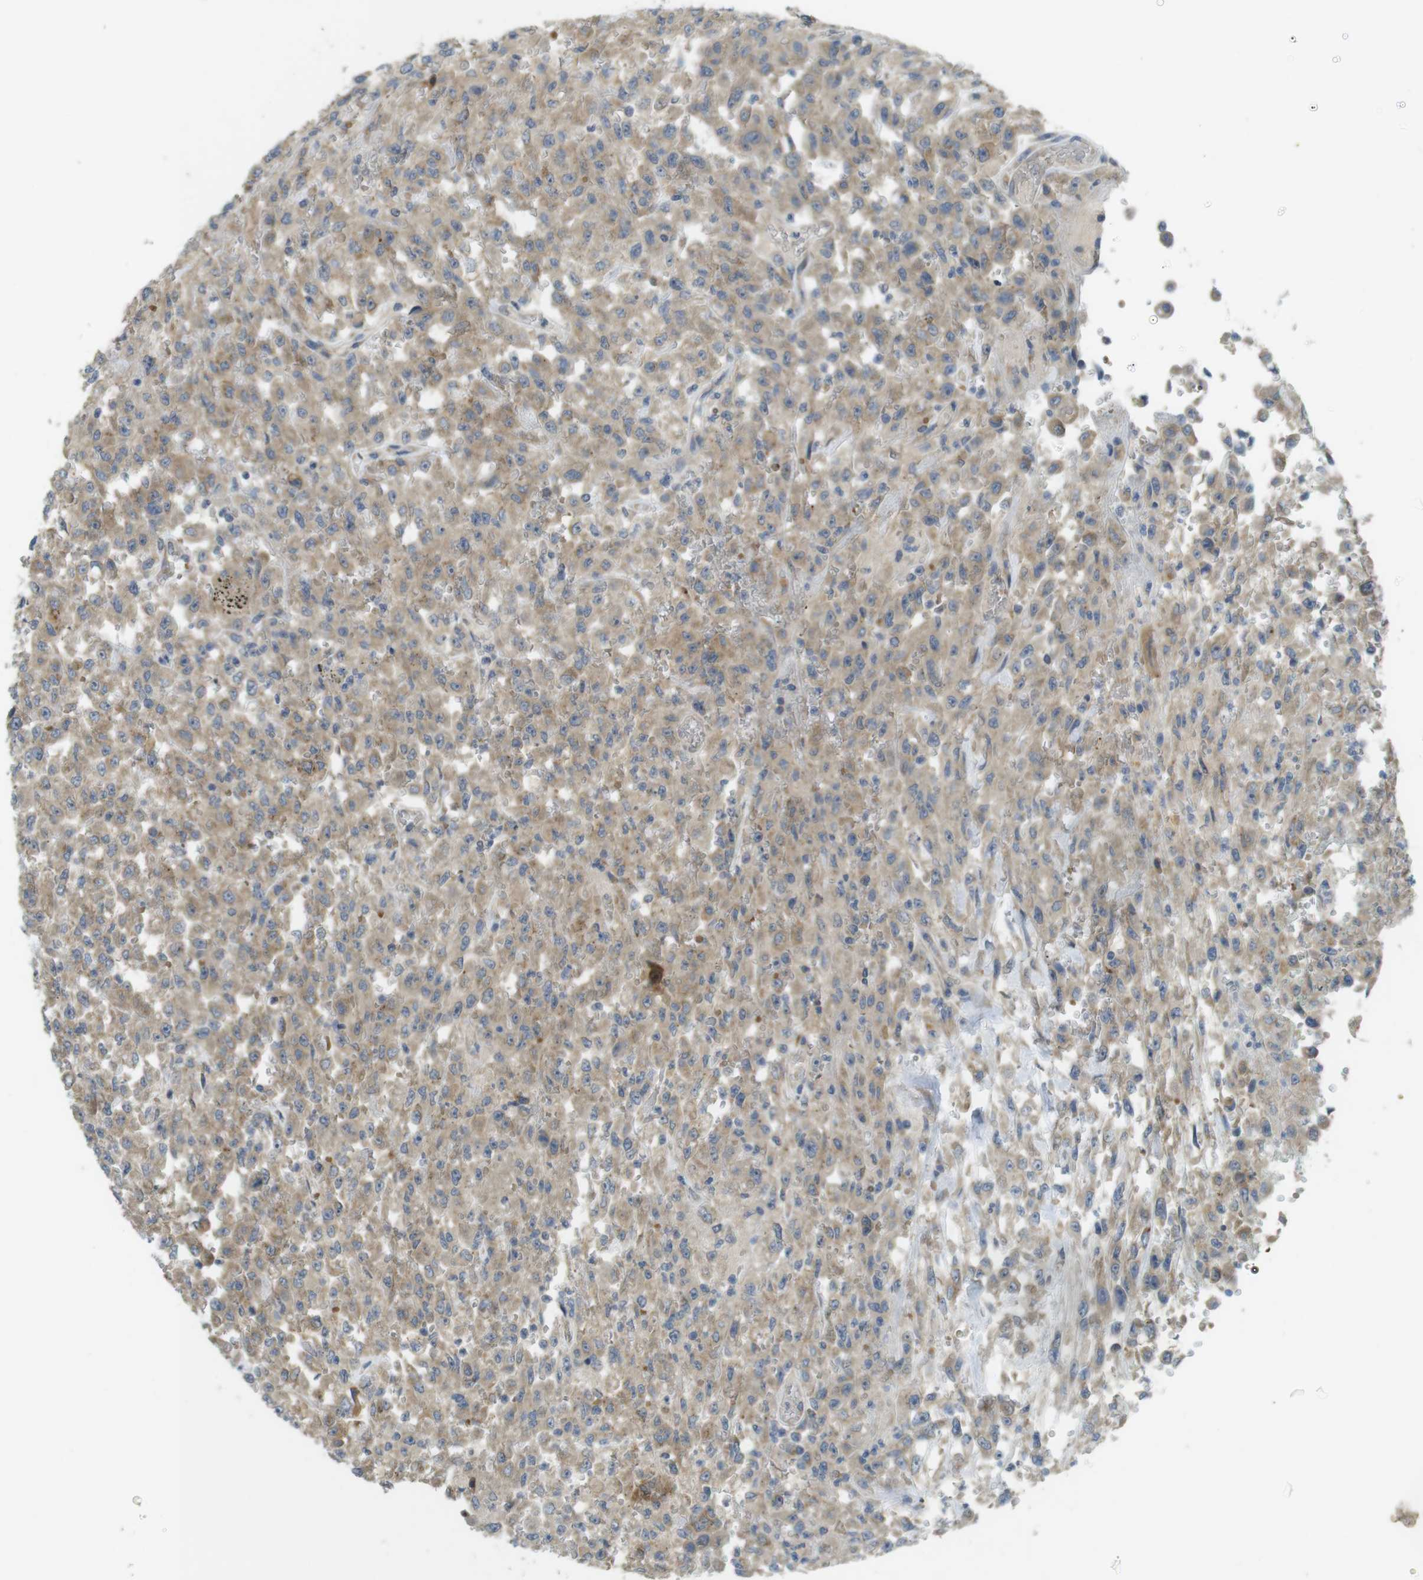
{"staining": {"intensity": "moderate", "quantity": ">75%", "location": "cytoplasmic/membranous"}, "tissue": "urothelial cancer", "cell_type": "Tumor cells", "image_type": "cancer", "snomed": [{"axis": "morphology", "description": "Urothelial carcinoma, High grade"}, {"axis": "topography", "description": "Urinary bladder"}], "caption": "Human urothelial carcinoma (high-grade) stained with a brown dye reveals moderate cytoplasmic/membranous positive positivity in about >75% of tumor cells.", "gene": "CLTC", "patient": {"sex": "male", "age": 46}}